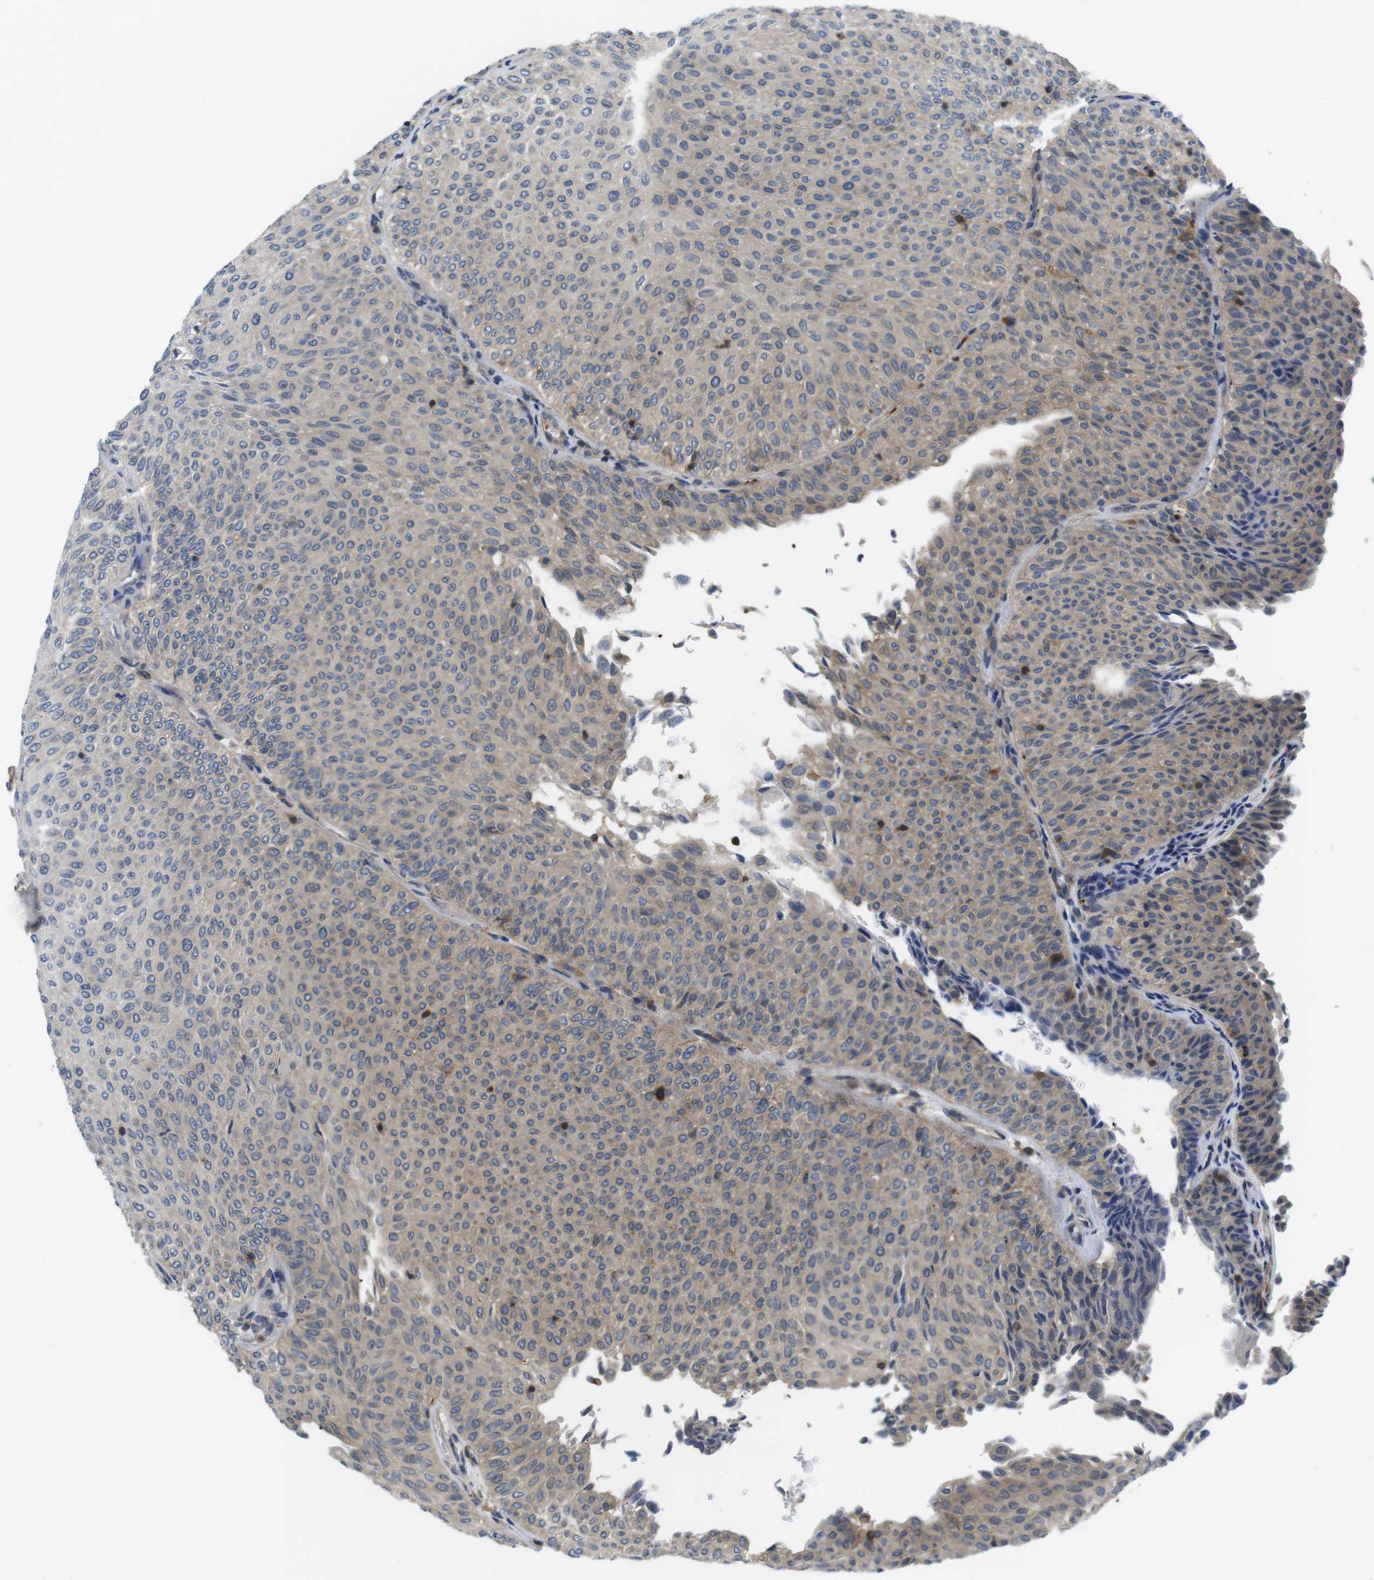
{"staining": {"intensity": "weak", "quantity": "25%-75%", "location": "cytoplasmic/membranous"}, "tissue": "urothelial cancer", "cell_type": "Tumor cells", "image_type": "cancer", "snomed": [{"axis": "morphology", "description": "Urothelial carcinoma, Low grade"}, {"axis": "topography", "description": "Urinary bladder"}], "caption": "Low-grade urothelial carcinoma was stained to show a protein in brown. There is low levels of weak cytoplasmic/membranous staining in approximately 25%-75% of tumor cells.", "gene": "HERPUD2", "patient": {"sex": "male", "age": 78}}